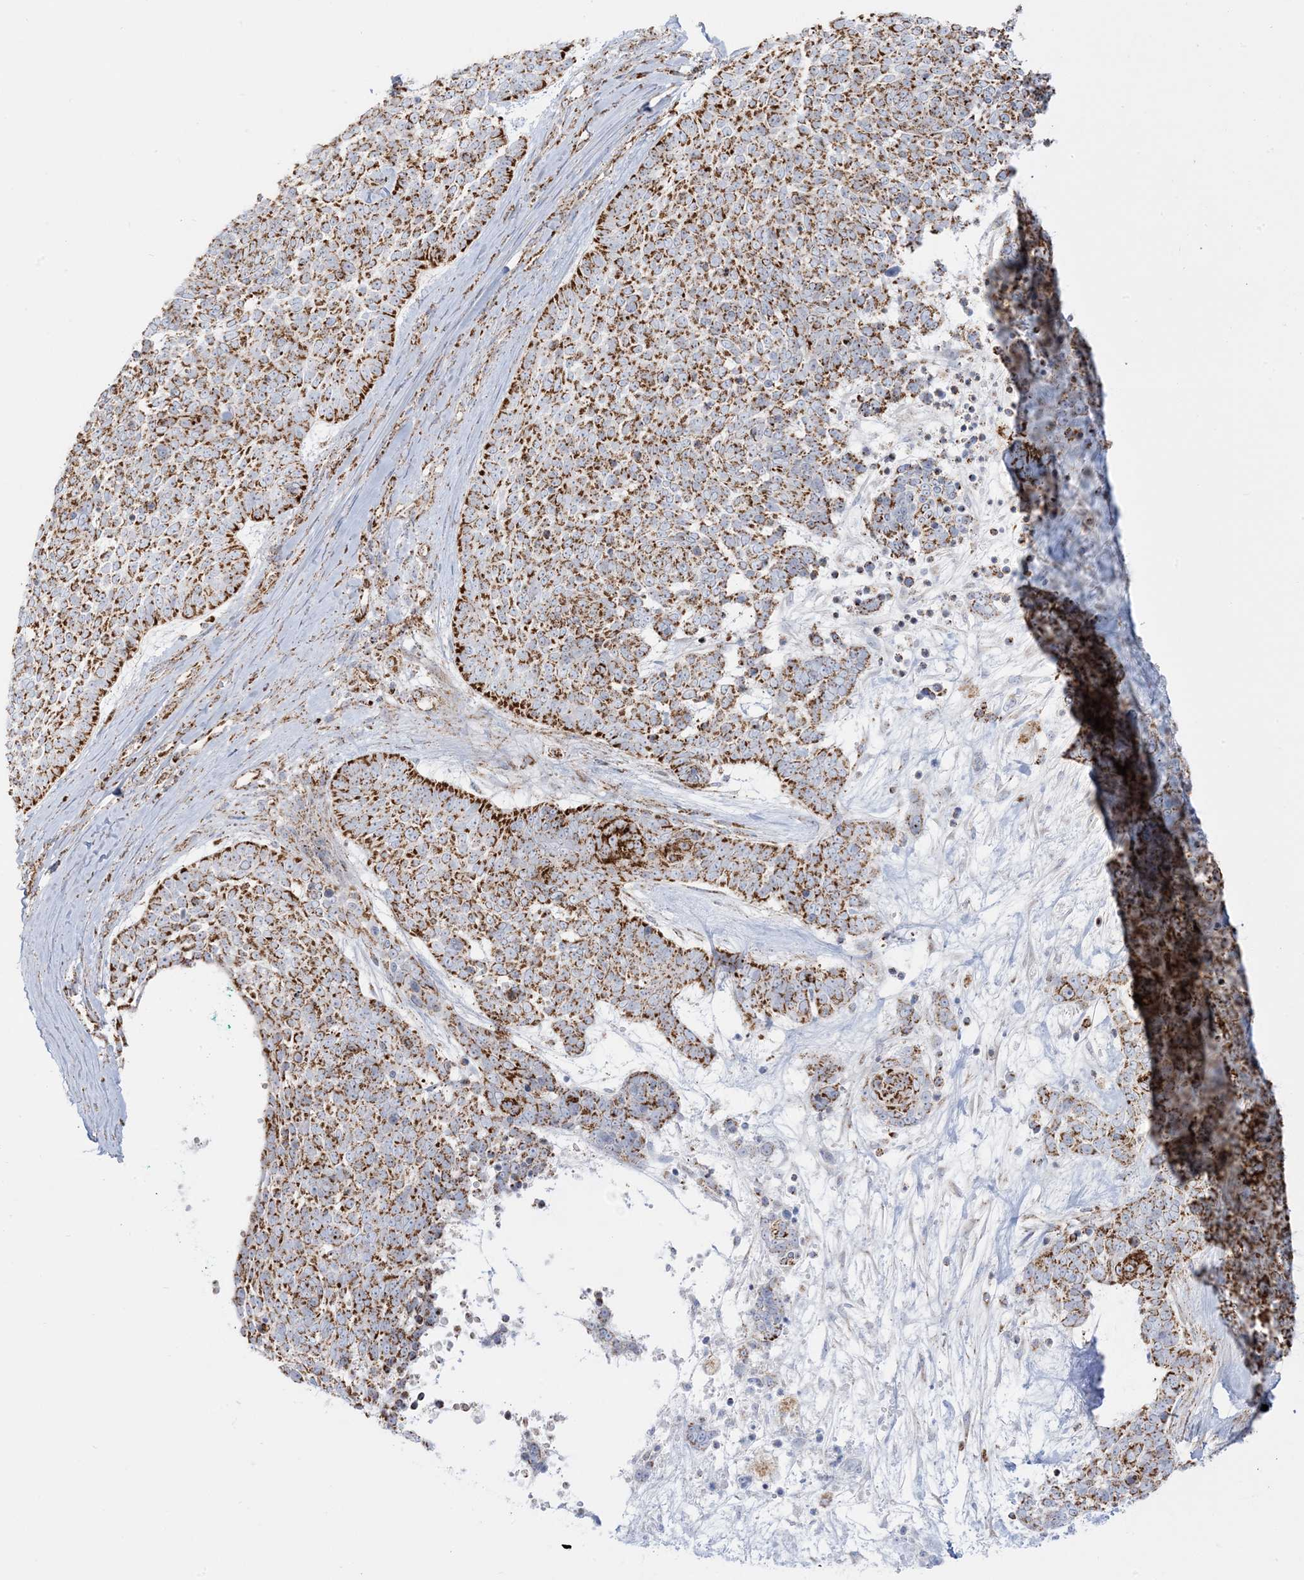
{"staining": {"intensity": "strong", "quantity": ">75%", "location": "cytoplasmic/membranous"}, "tissue": "skin cancer", "cell_type": "Tumor cells", "image_type": "cancer", "snomed": [{"axis": "morphology", "description": "Basal cell carcinoma"}, {"axis": "topography", "description": "Skin"}], "caption": "Immunohistochemical staining of skin cancer demonstrates high levels of strong cytoplasmic/membranous expression in approximately >75% of tumor cells.", "gene": "MRPS36", "patient": {"sex": "female", "age": 81}}